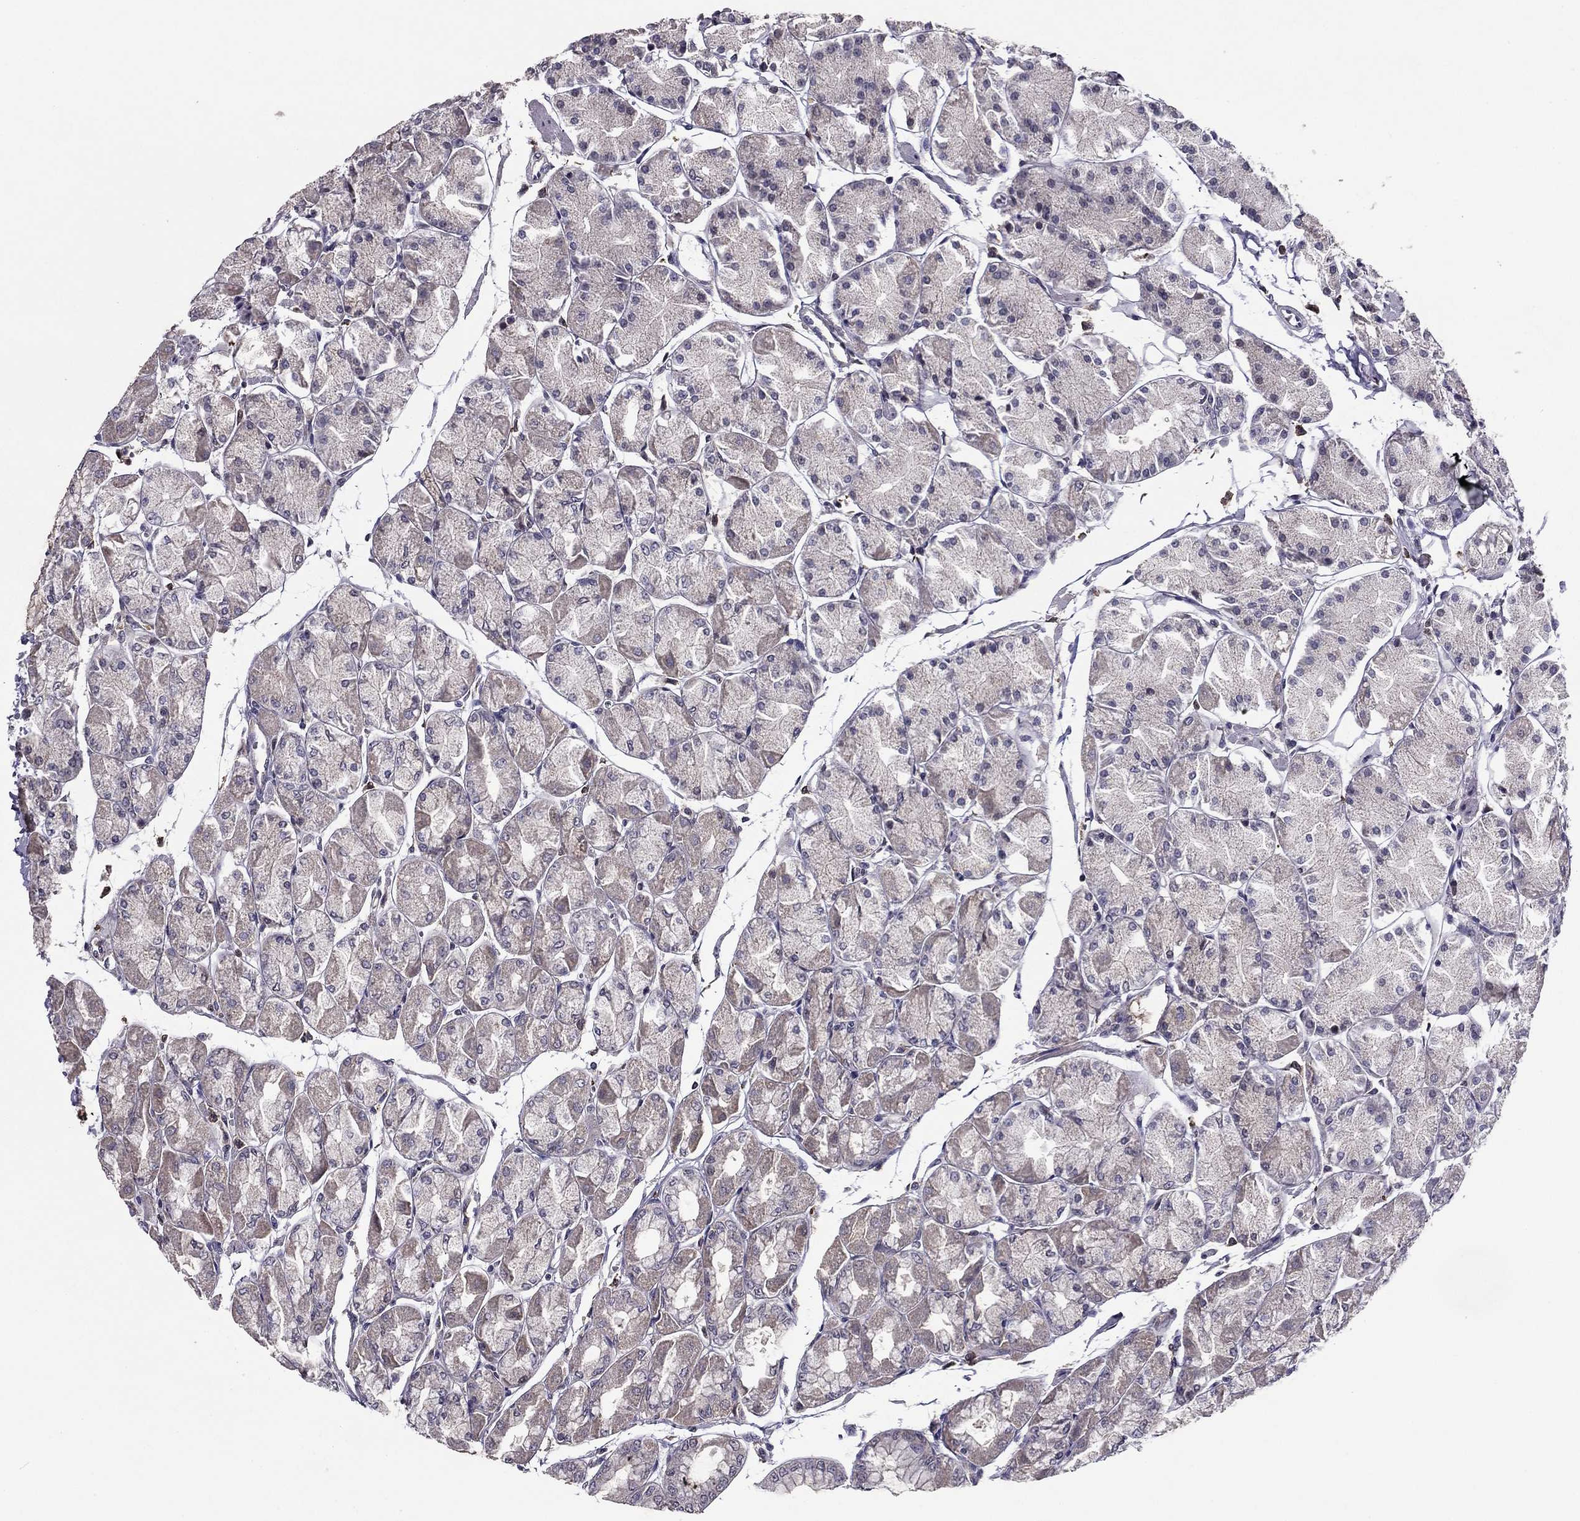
{"staining": {"intensity": "weak", "quantity": "<25%", "location": "cytoplasmic/membranous"}, "tissue": "stomach", "cell_type": "Glandular cells", "image_type": "normal", "snomed": [{"axis": "morphology", "description": "Normal tissue, NOS"}, {"axis": "topography", "description": "Stomach, upper"}], "caption": "This is a photomicrograph of immunohistochemistry staining of benign stomach, which shows no positivity in glandular cells.", "gene": "HCN1", "patient": {"sex": "male", "age": 60}}